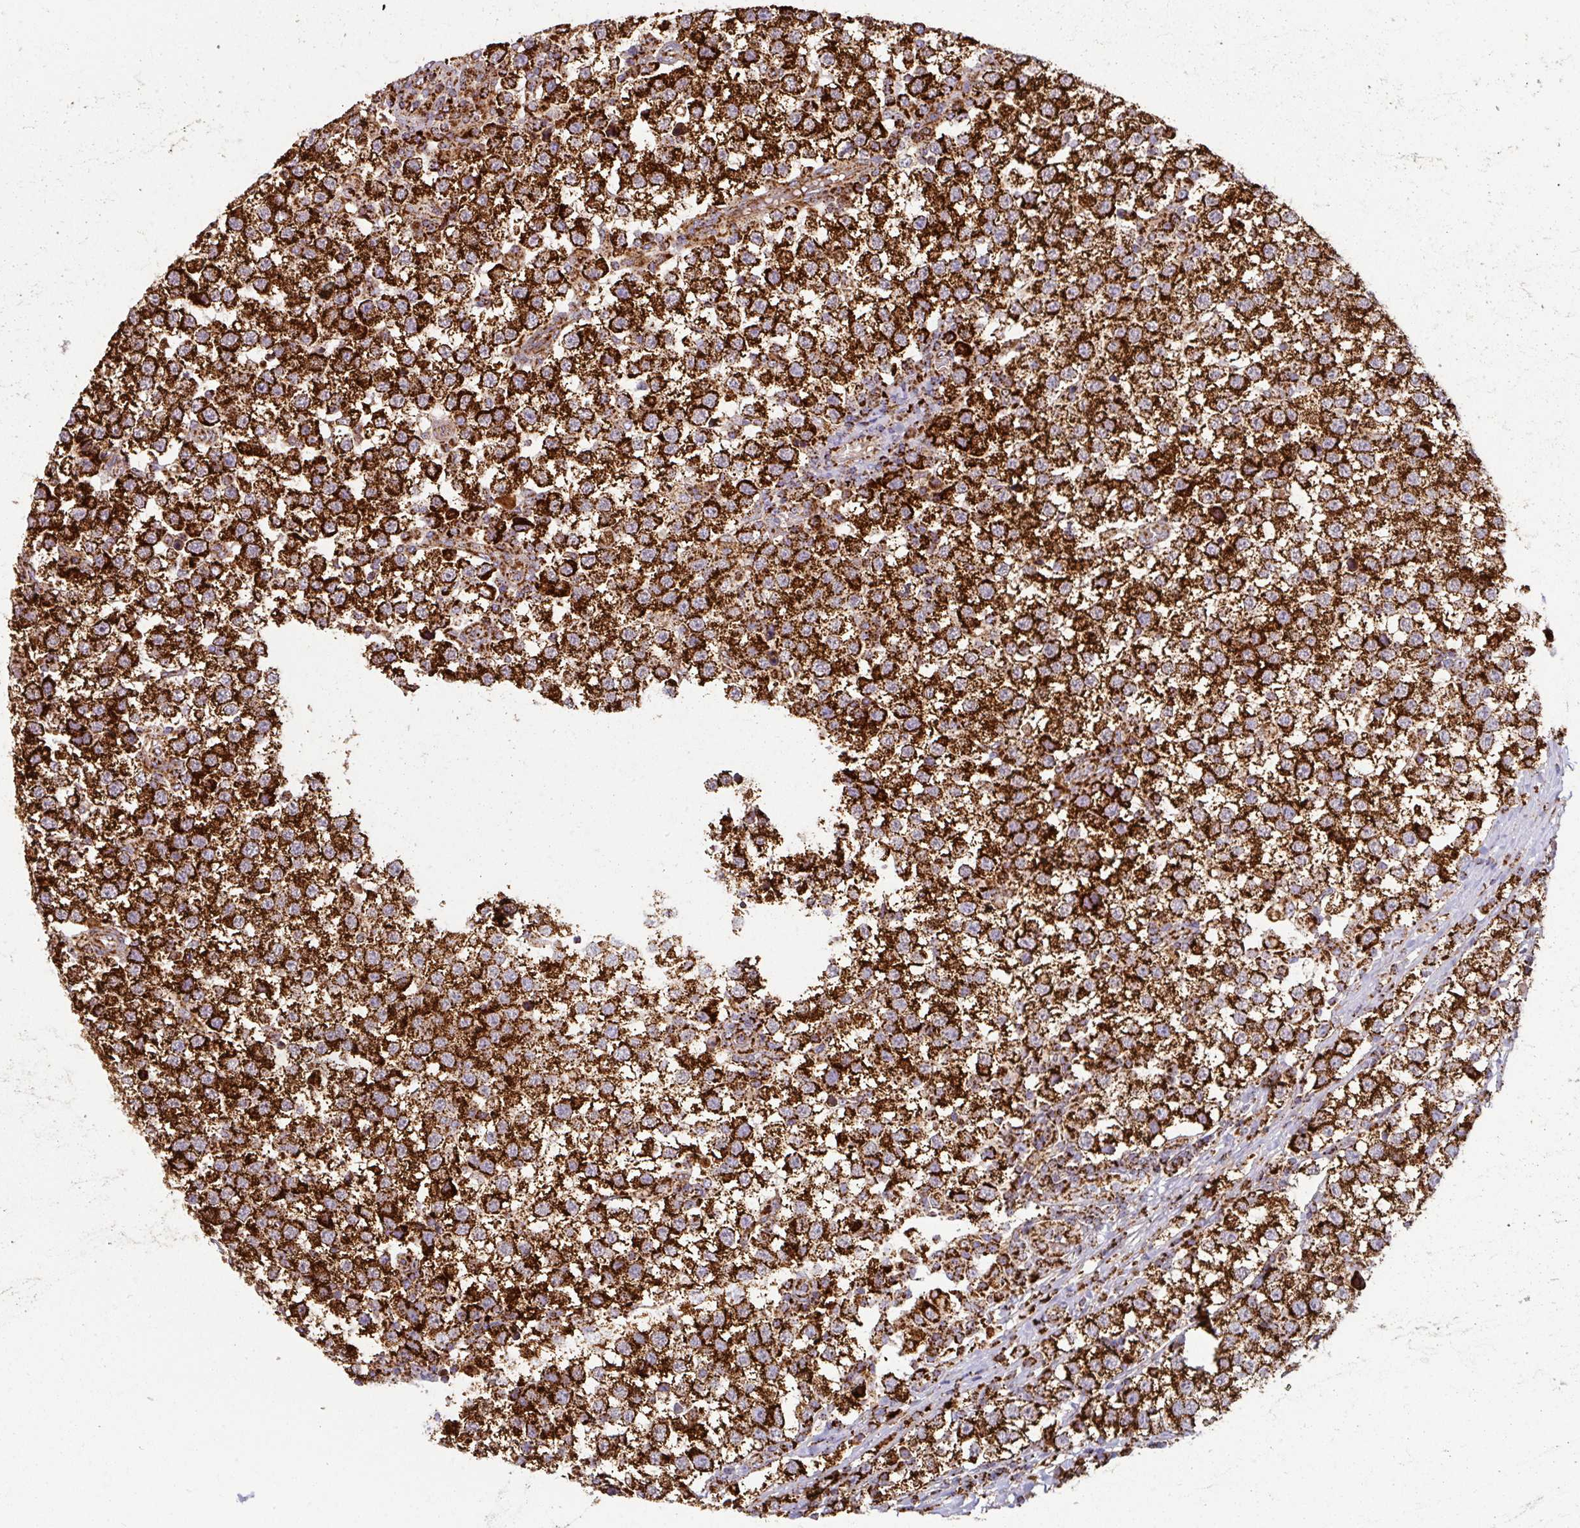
{"staining": {"intensity": "strong", "quantity": ">75%", "location": "cytoplasmic/membranous"}, "tissue": "testis cancer", "cell_type": "Tumor cells", "image_type": "cancer", "snomed": [{"axis": "morphology", "description": "Seminoma, NOS"}, {"axis": "topography", "description": "Testis"}], "caption": "The immunohistochemical stain shows strong cytoplasmic/membranous staining in tumor cells of testis seminoma tissue.", "gene": "TRAP1", "patient": {"sex": "male", "age": 34}}